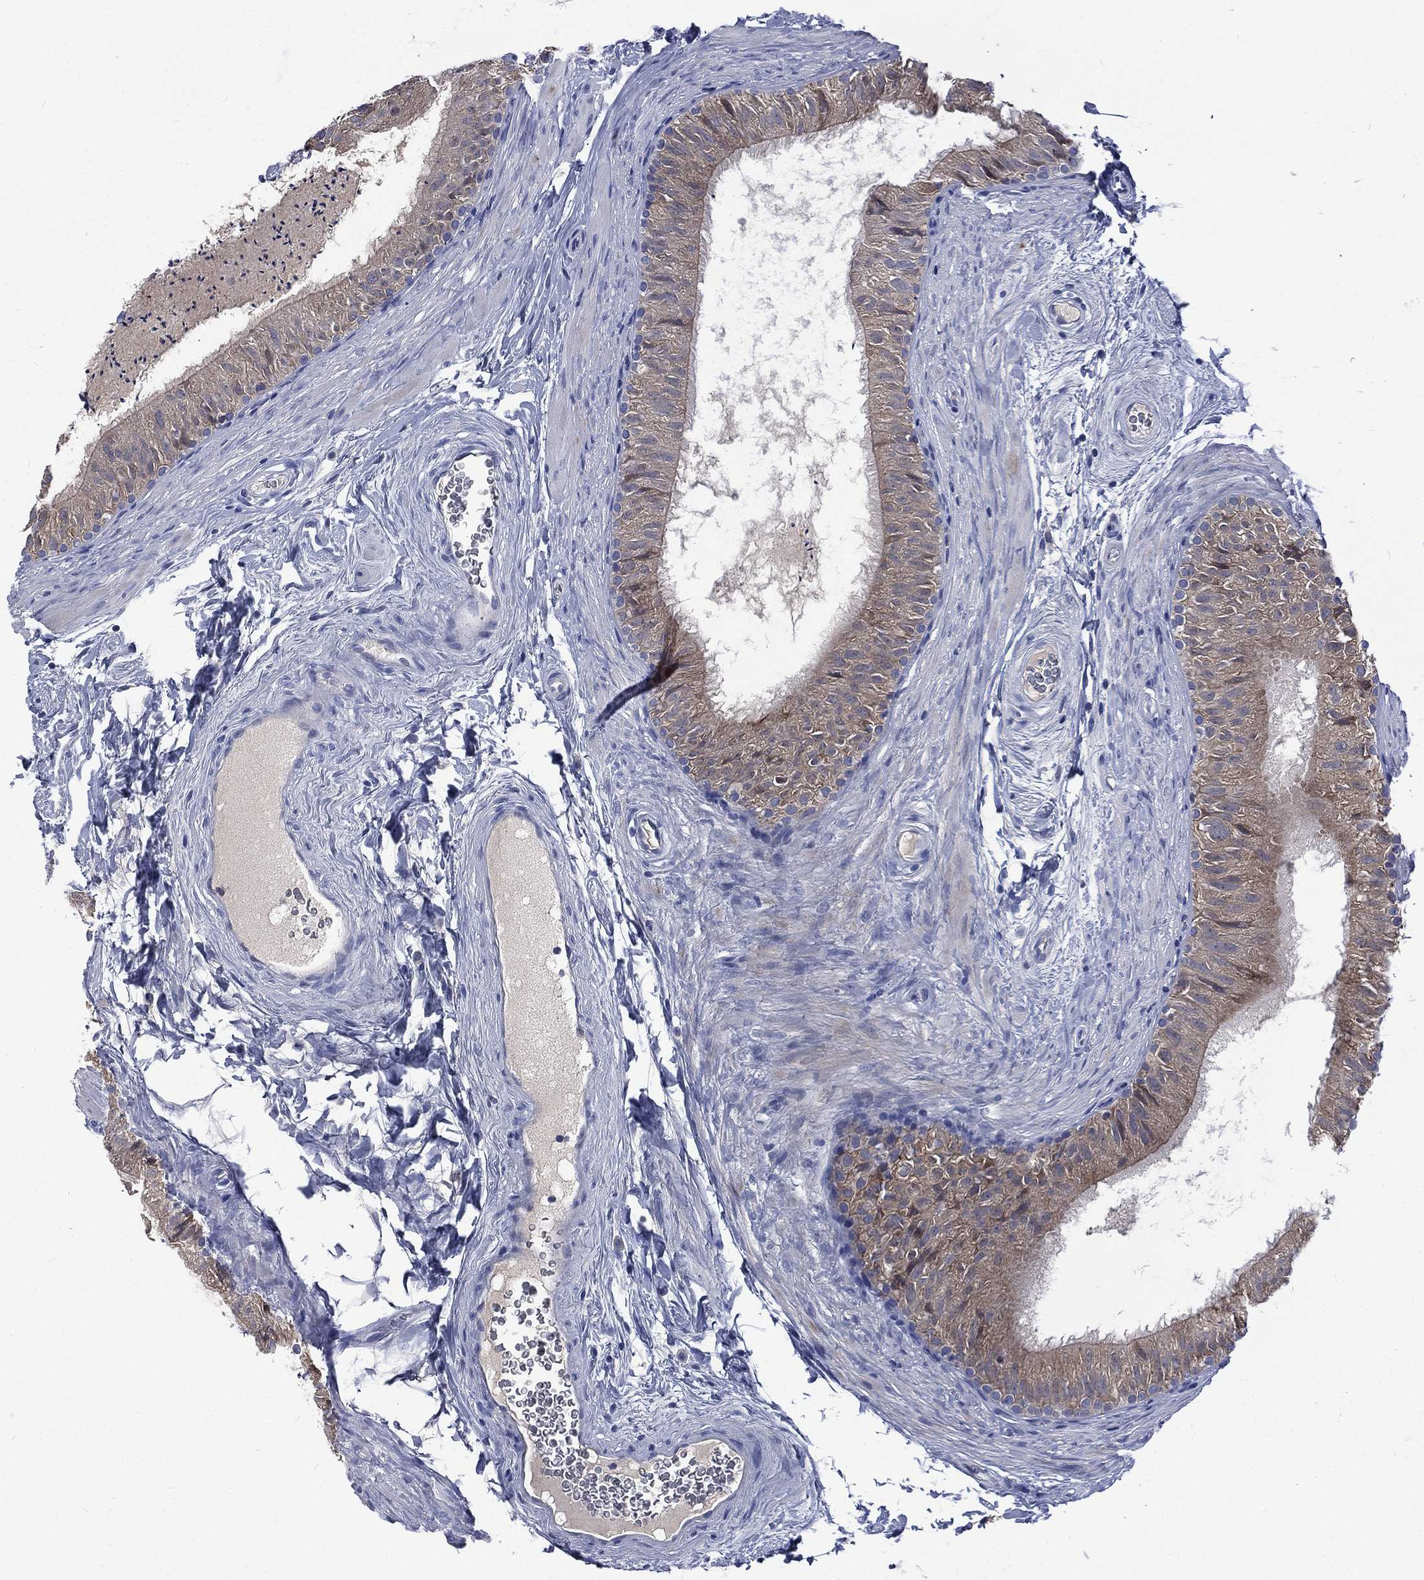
{"staining": {"intensity": "negative", "quantity": "none", "location": "none"}, "tissue": "epididymis", "cell_type": "Glandular cells", "image_type": "normal", "snomed": [{"axis": "morphology", "description": "Normal tissue, NOS"}, {"axis": "topography", "description": "Epididymis"}], "caption": "Immunohistochemistry (IHC) histopathology image of unremarkable epididymis stained for a protein (brown), which exhibits no positivity in glandular cells. (DAB (3,3'-diaminobenzidine) IHC visualized using brightfield microscopy, high magnification).", "gene": "CA12", "patient": {"sex": "male", "age": 34}}